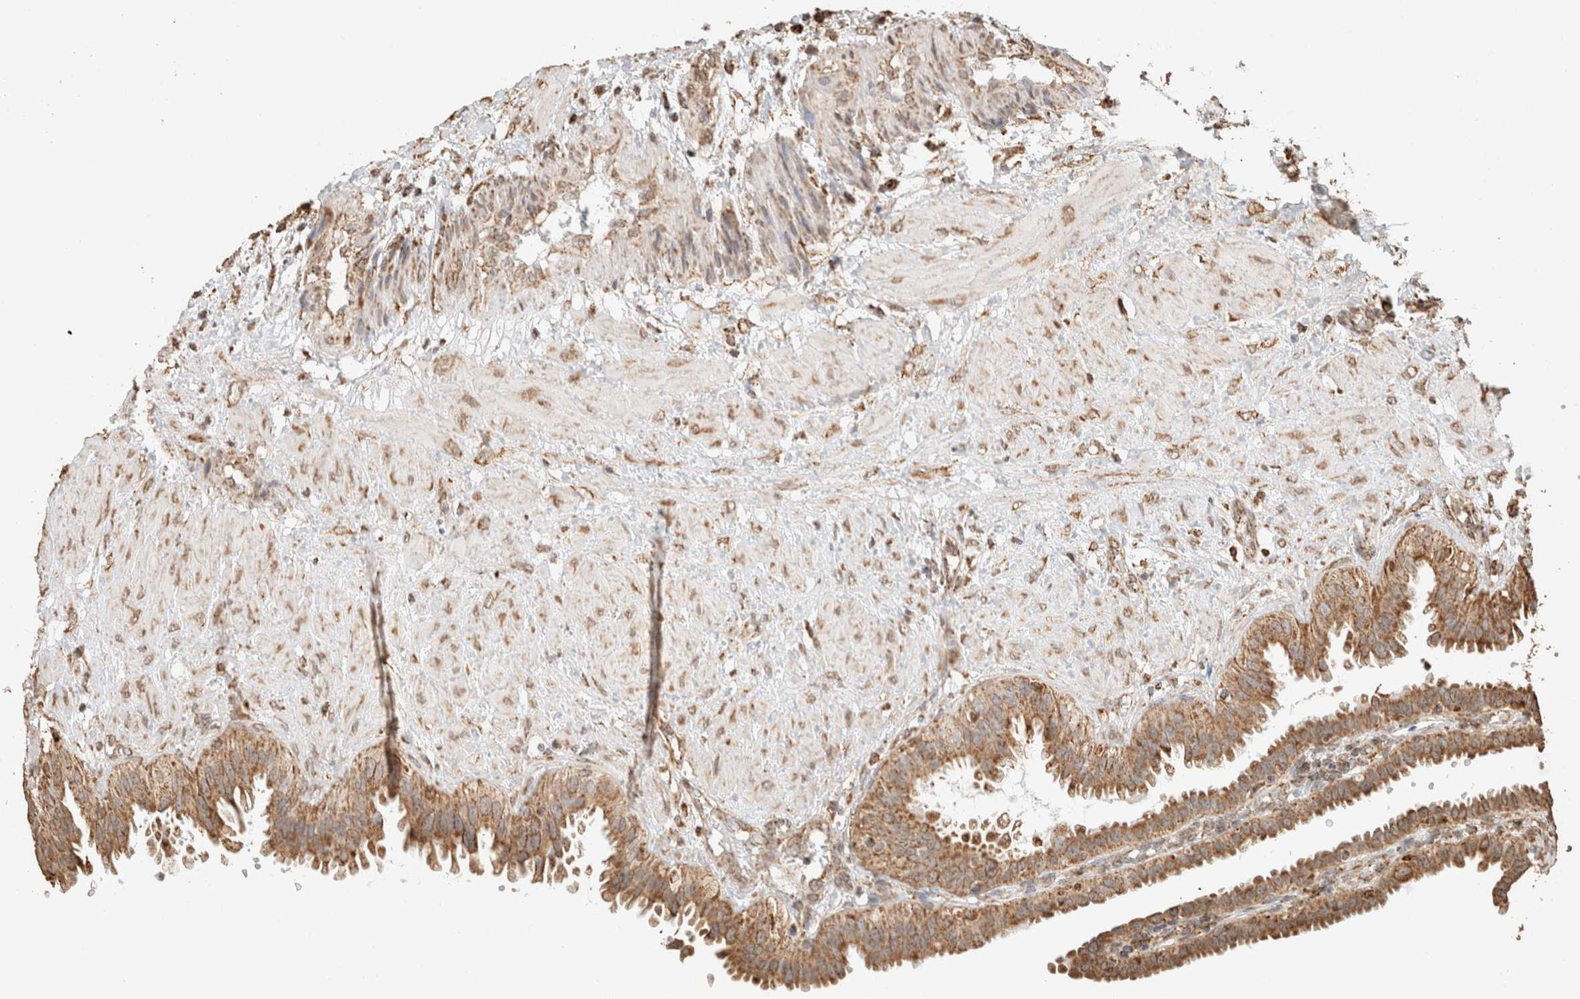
{"staining": {"intensity": "moderate", "quantity": ">75%", "location": "cytoplasmic/membranous"}, "tissue": "fallopian tube", "cell_type": "Glandular cells", "image_type": "normal", "snomed": [{"axis": "morphology", "description": "Normal tissue, NOS"}, {"axis": "topography", "description": "Fallopian tube"}, {"axis": "topography", "description": "Placenta"}], "caption": "Immunohistochemical staining of benign human fallopian tube exhibits >75% levels of moderate cytoplasmic/membranous protein positivity in about >75% of glandular cells.", "gene": "SDC2", "patient": {"sex": "female", "age": 34}}